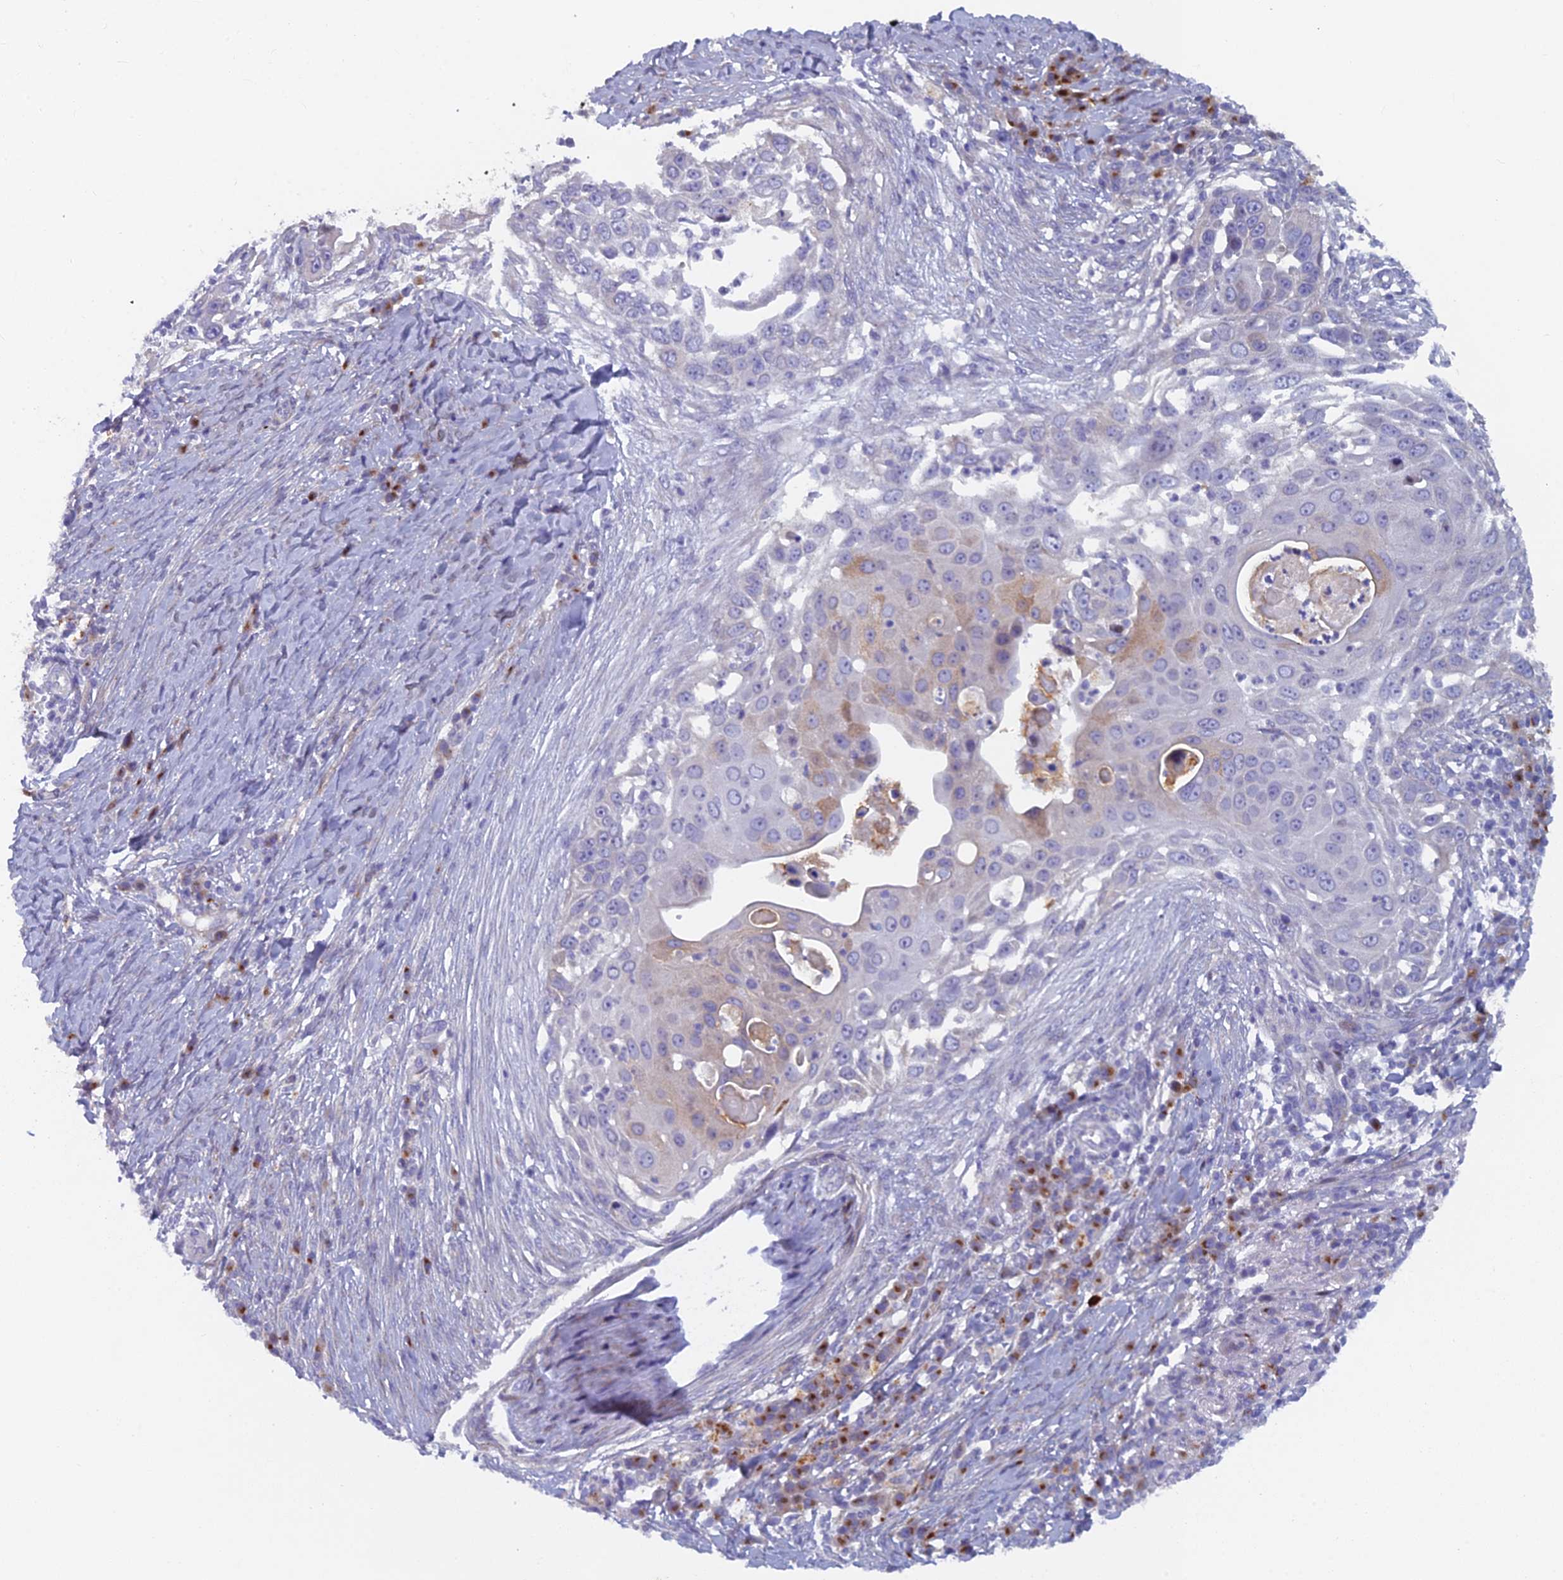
{"staining": {"intensity": "moderate", "quantity": "<25%", "location": "cytoplasmic/membranous"}, "tissue": "skin cancer", "cell_type": "Tumor cells", "image_type": "cancer", "snomed": [{"axis": "morphology", "description": "Squamous cell carcinoma, NOS"}, {"axis": "topography", "description": "Skin"}], "caption": "Immunohistochemical staining of skin squamous cell carcinoma shows low levels of moderate cytoplasmic/membranous protein expression in approximately <25% of tumor cells. (IHC, brightfield microscopy, high magnification).", "gene": "B9D2", "patient": {"sex": "female", "age": 44}}